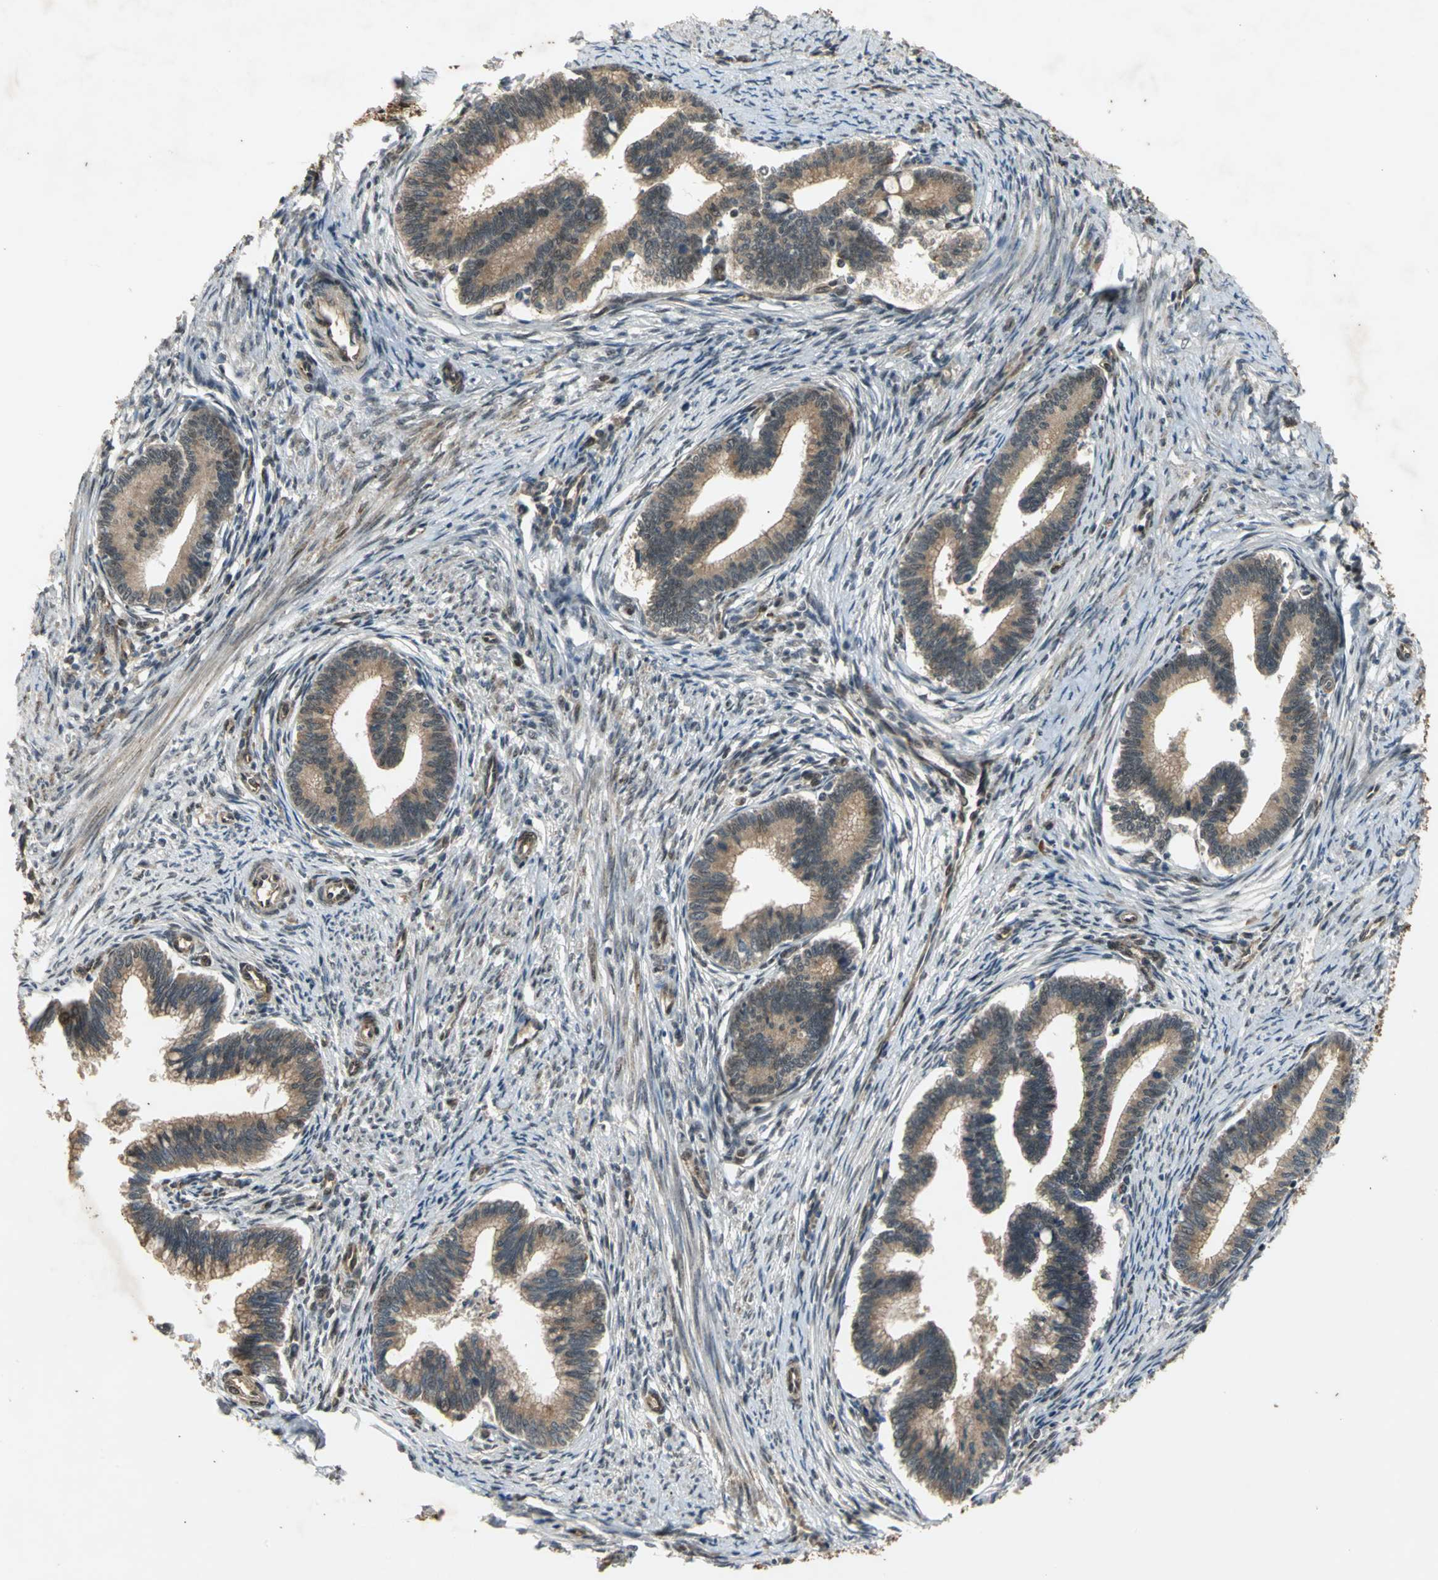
{"staining": {"intensity": "weak", "quantity": ">75%", "location": "cytoplasmic/membranous"}, "tissue": "cervical cancer", "cell_type": "Tumor cells", "image_type": "cancer", "snomed": [{"axis": "morphology", "description": "Adenocarcinoma, NOS"}, {"axis": "topography", "description": "Cervix"}], "caption": "DAB immunohistochemical staining of cervical adenocarcinoma exhibits weak cytoplasmic/membranous protein staining in approximately >75% of tumor cells.", "gene": "NOTCH3", "patient": {"sex": "female", "age": 36}}